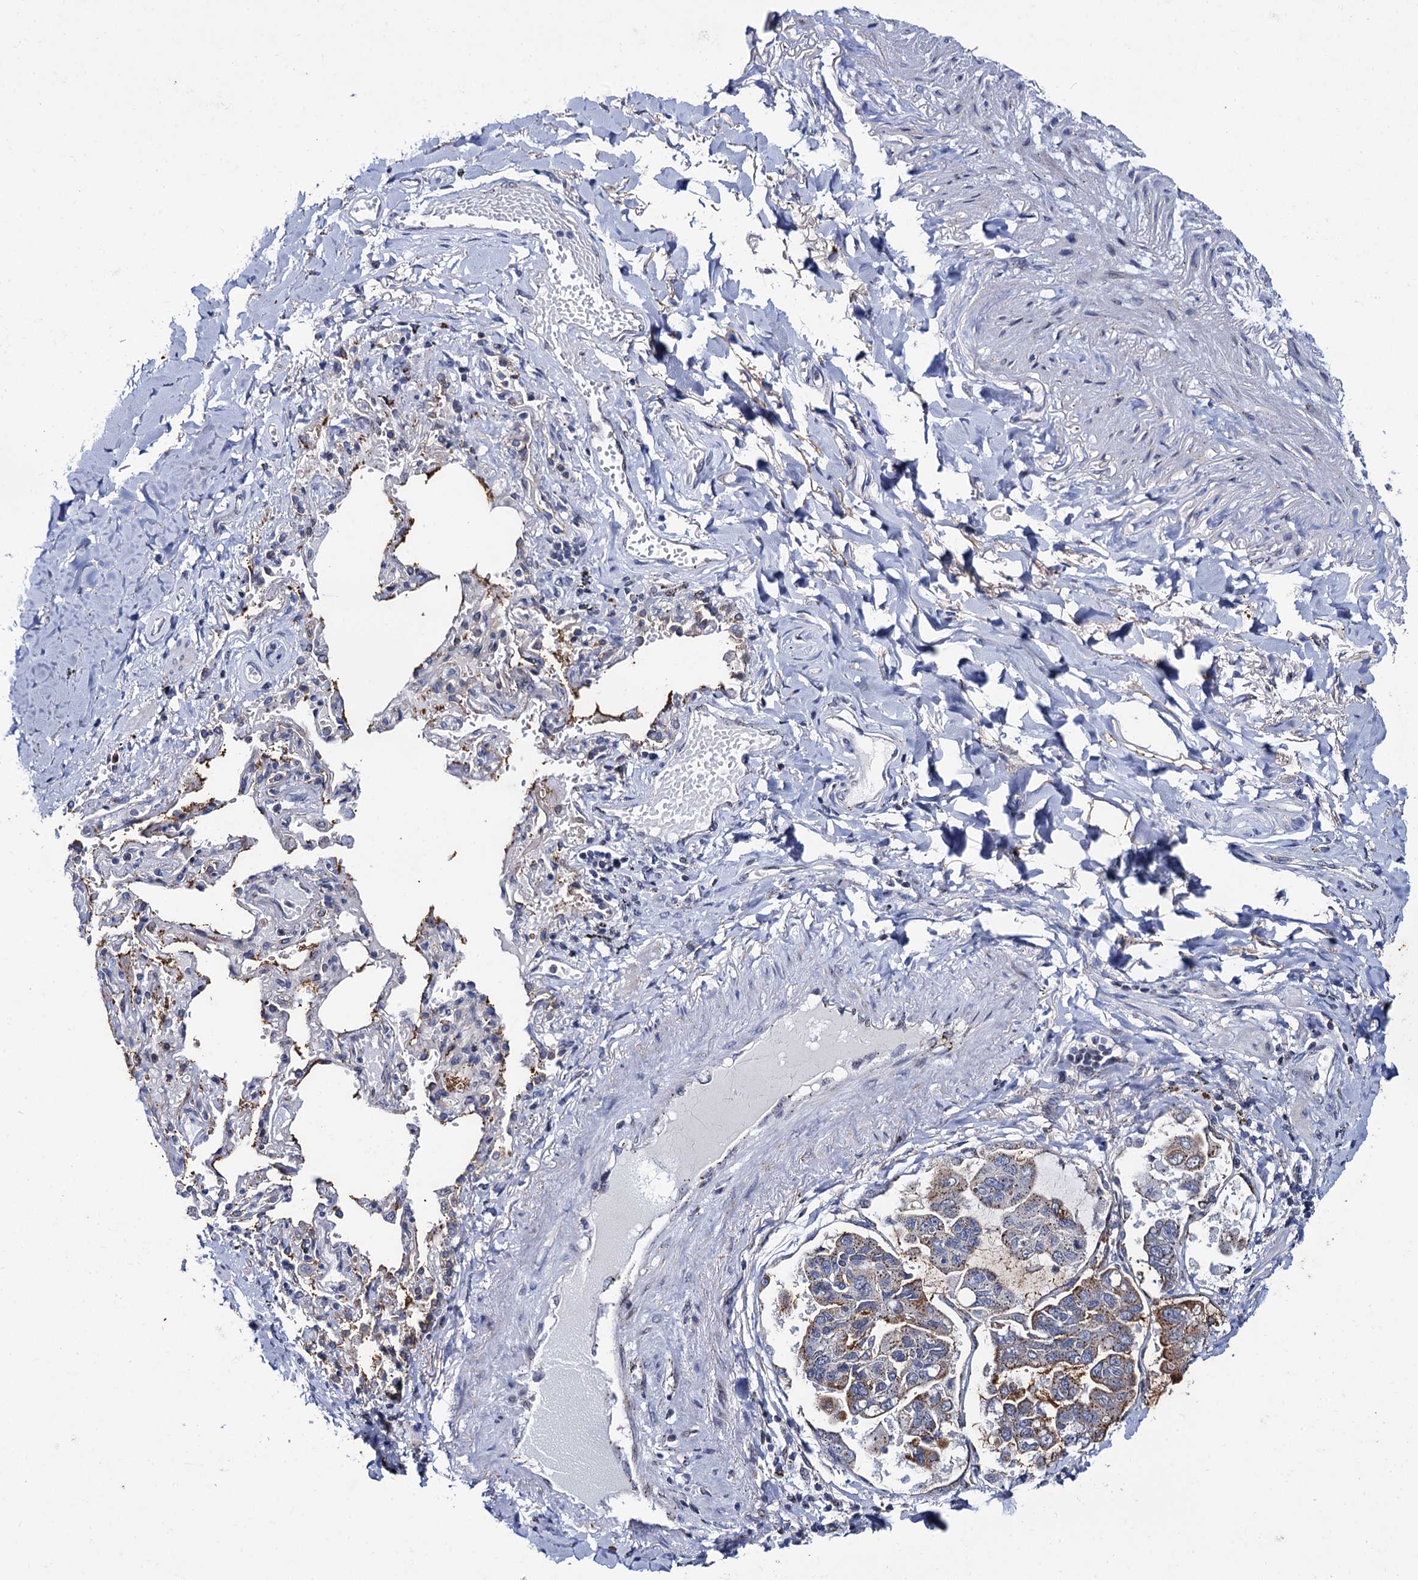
{"staining": {"intensity": "moderate", "quantity": "25%-75%", "location": "cytoplasmic/membranous"}, "tissue": "lung cancer", "cell_type": "Tumor cells", "image_type": "cancer", "snomed": [{"axis": "morphology", "description": "Adenocarcinoma, NOS"}, {"axis": "topography", "description": "Lung"}], "caption": "DAB (3,3'-diaminobenzidine) immunohistochemical staining of adenocarcinoma (lung) exhibits moderate cytoplasmic/membranous protein expression in approximately 25%-75% of tumor cells.", "gene": "THAP2", "patient": {"sex": "male", "age": 64}}